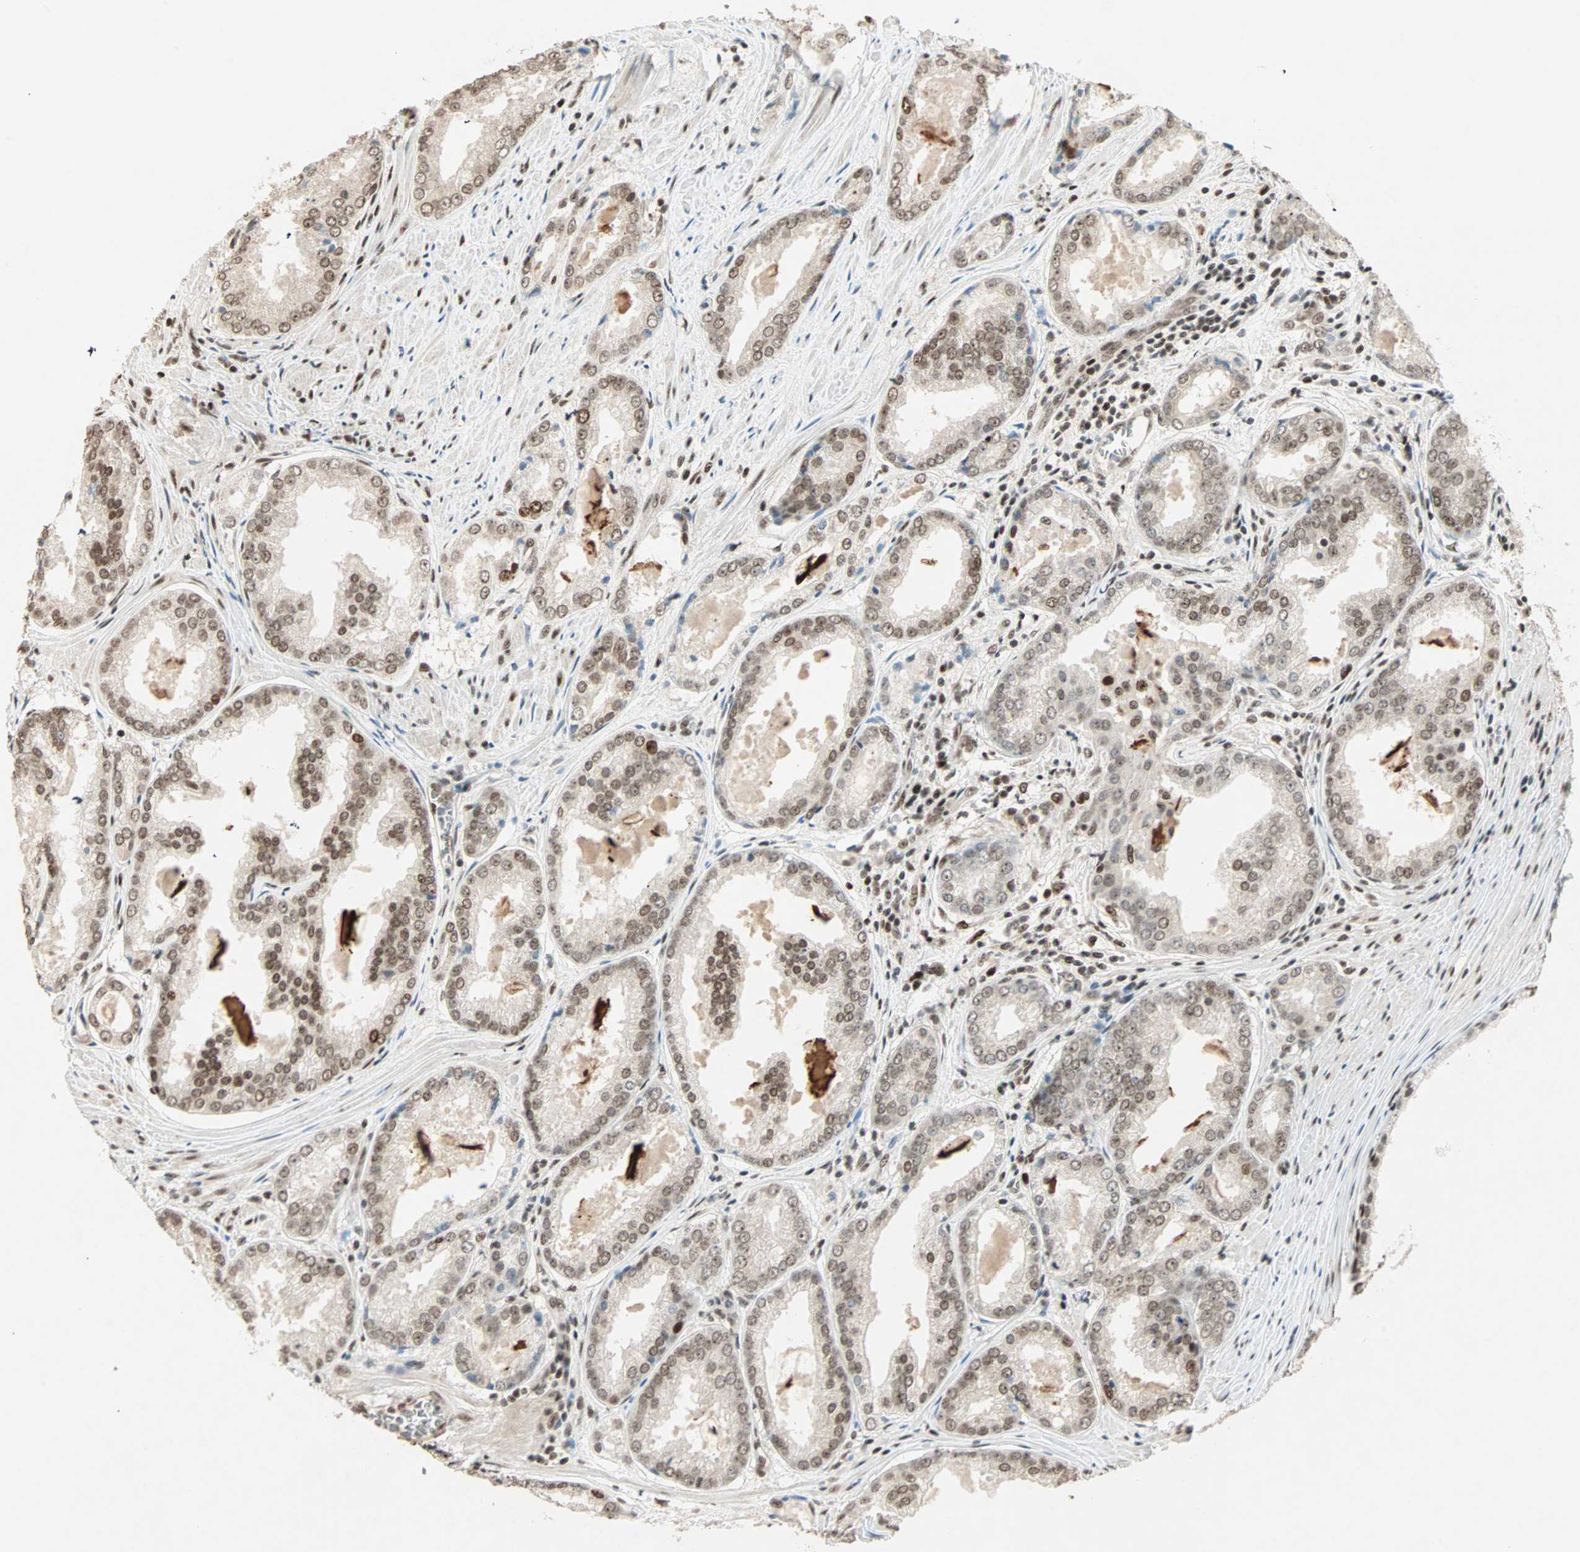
{"staining": {"intensity": "moderate", "quantity": ">75%", "location": "nuclear"}, "tissue": "prostate cancer", "cell_type": "Tumor cells", "image_type": "cancer", "snomed": [{"axis": "morphology", "description": "Adenocarcinoma, Low grade"}, {"axis": "topography", "description": "Prostate"}], "caption": "IHC staining of prostate cancer, which shows medium levels of moderate nuclear staining in approximately >75% of tumor cells indicating moderate nuclear protein positivity. The staining was performed using DAB (brown) for protein detection and nuclei were counterstained in hematoxylin (blue).", "gene": "MDC1", "patient": {"sex": "male", "age": 64}}